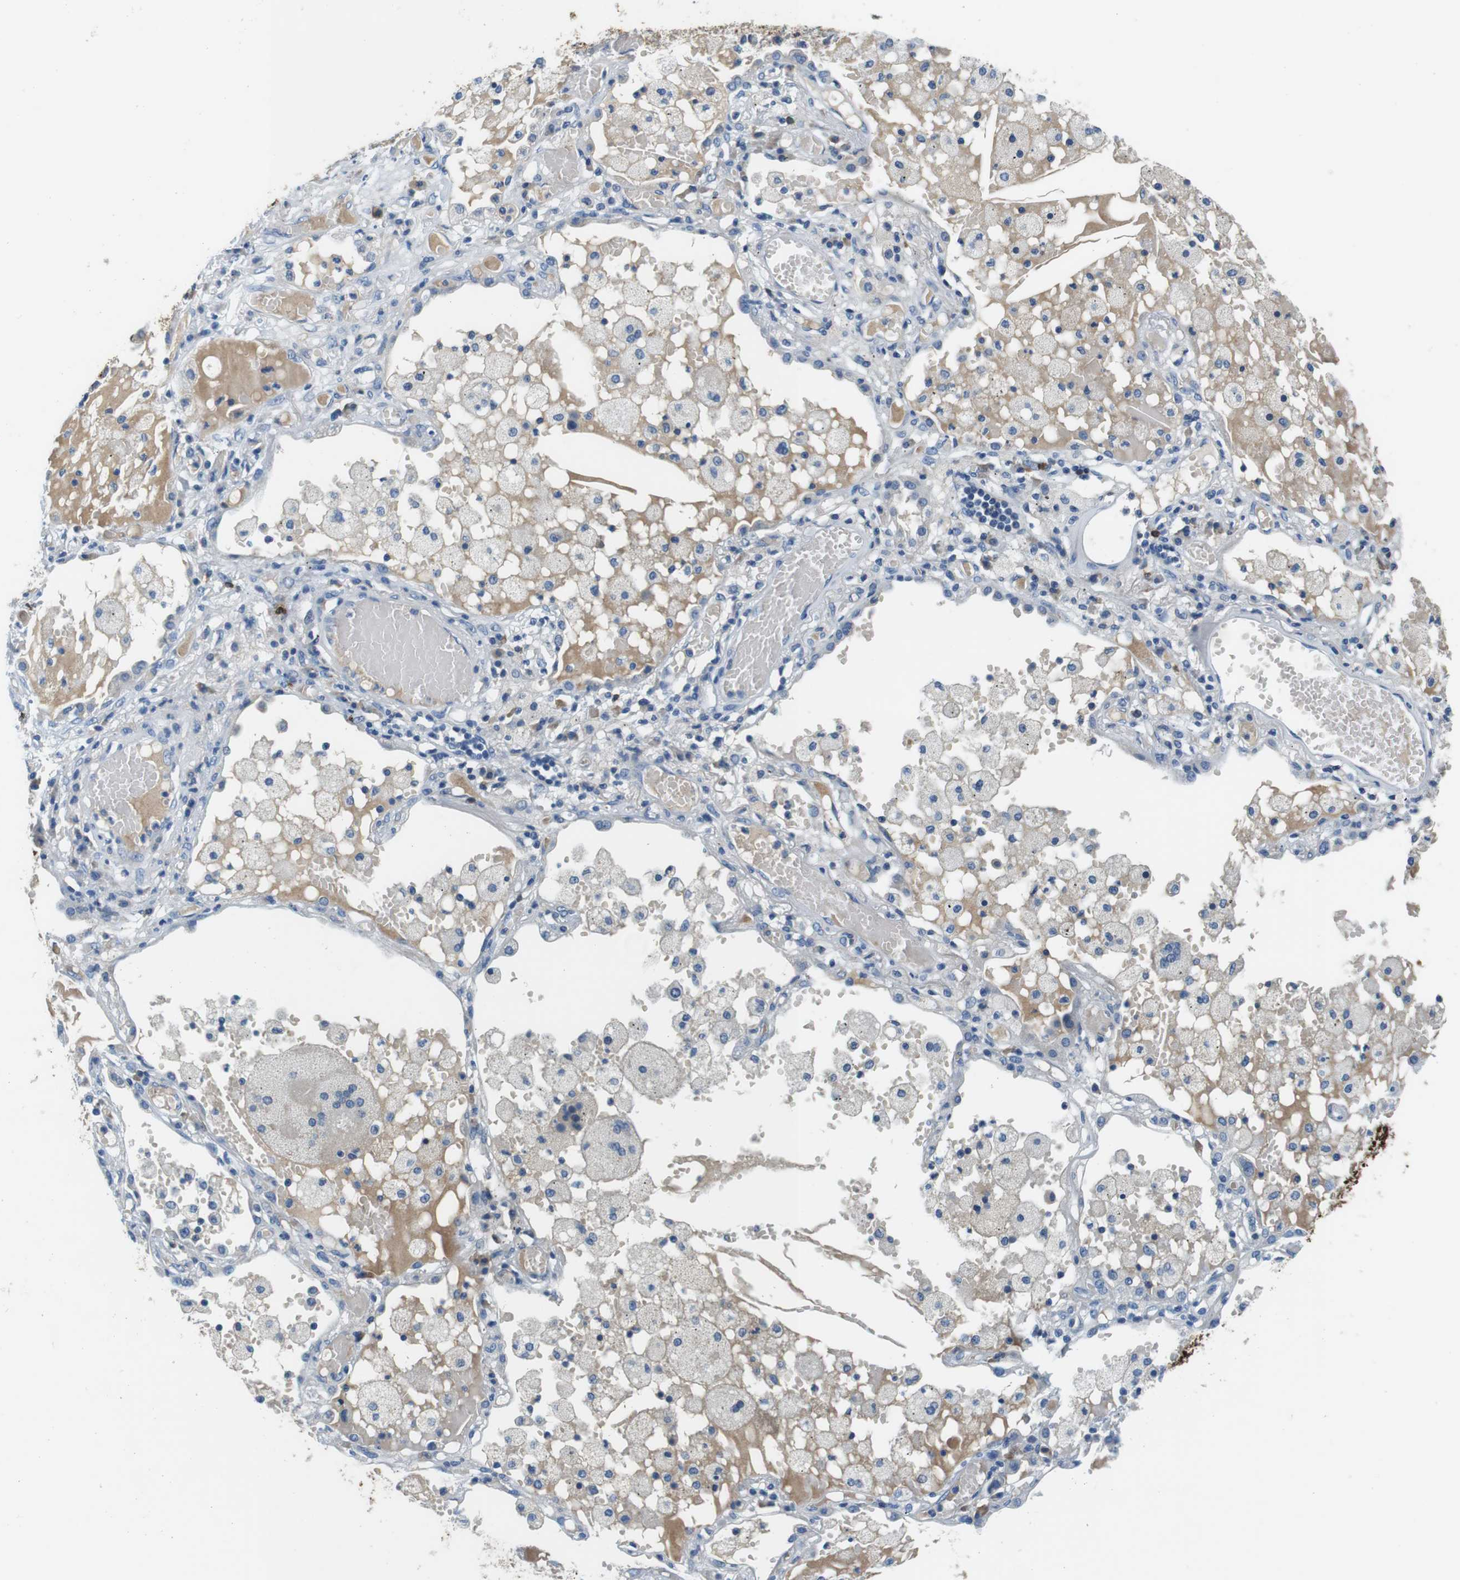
{"staining": {"intensity": "negative", "quantity": "none", "location": "none"}, "tissue": "lung cancer", "cell_type": "Tumor cells", "image_type": "cancer", "snomed": [{"axis": "morphology", "description": "Squamous cell carcinoma, NOS"}, {"axis": "topography", "description": "Lung"}], "caption": "Immunohistochemistry image of lung squamous cell carcinoma stained for a protein (brown), which reveals no staining in tumor cells.", "gene": "IGHD", "patient": {"sex": "male", "age": 71}}